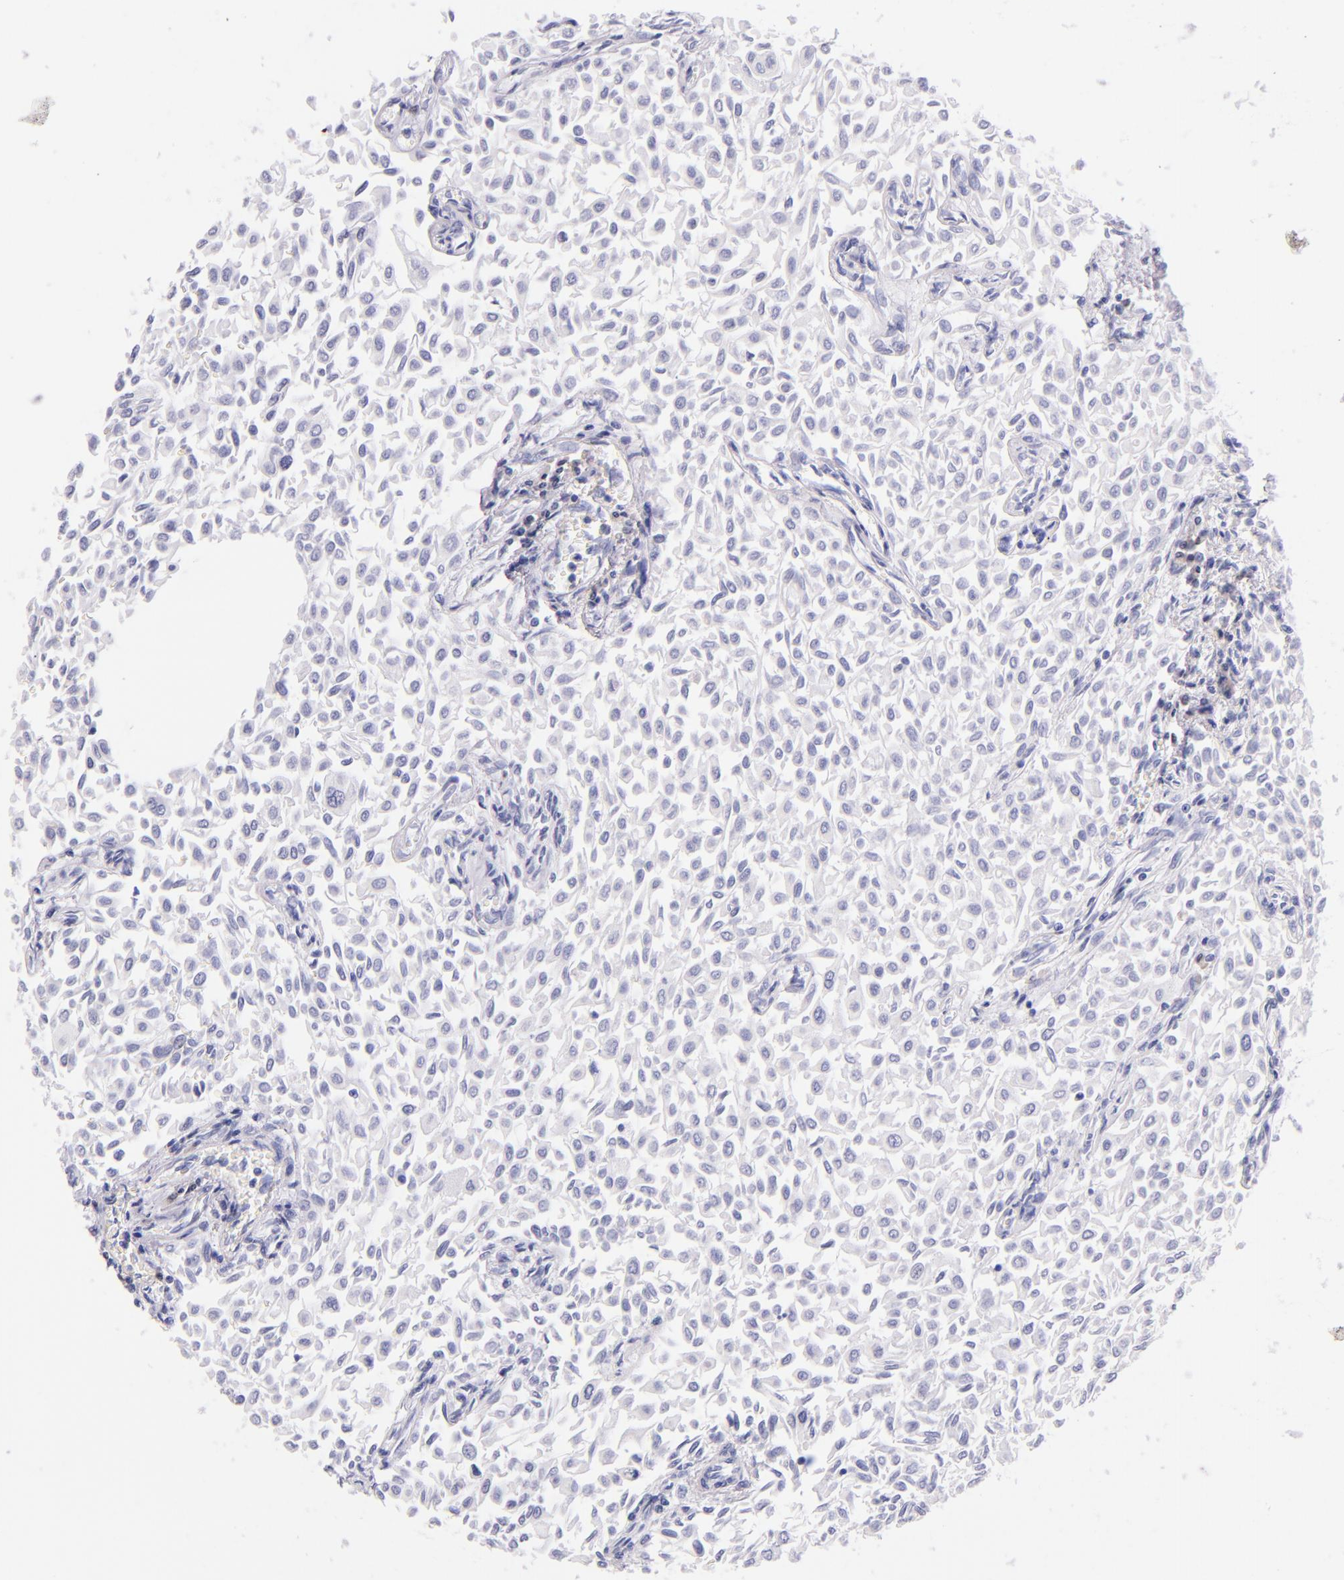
{"staining": {"intensity": "negative", "quantity": "none", "location": "none"}, "tissue": "urothelial cancer", "cell_type": "Tumor cells", "image_type": "cancer", "snomed": [{"axis": "morphology", "description": "Urothelial carcinoma, Low grade"}, {"axis": "topography", "description": "Urinary bladder"}], "caption": "This is an immunohistochemistry (IHC) photomicrograph of urothelial carcinoma (low-grade). There is no staining in tumor cells.", "gene": "IRF4", "patient": {"sex": "male", "age": 64}}